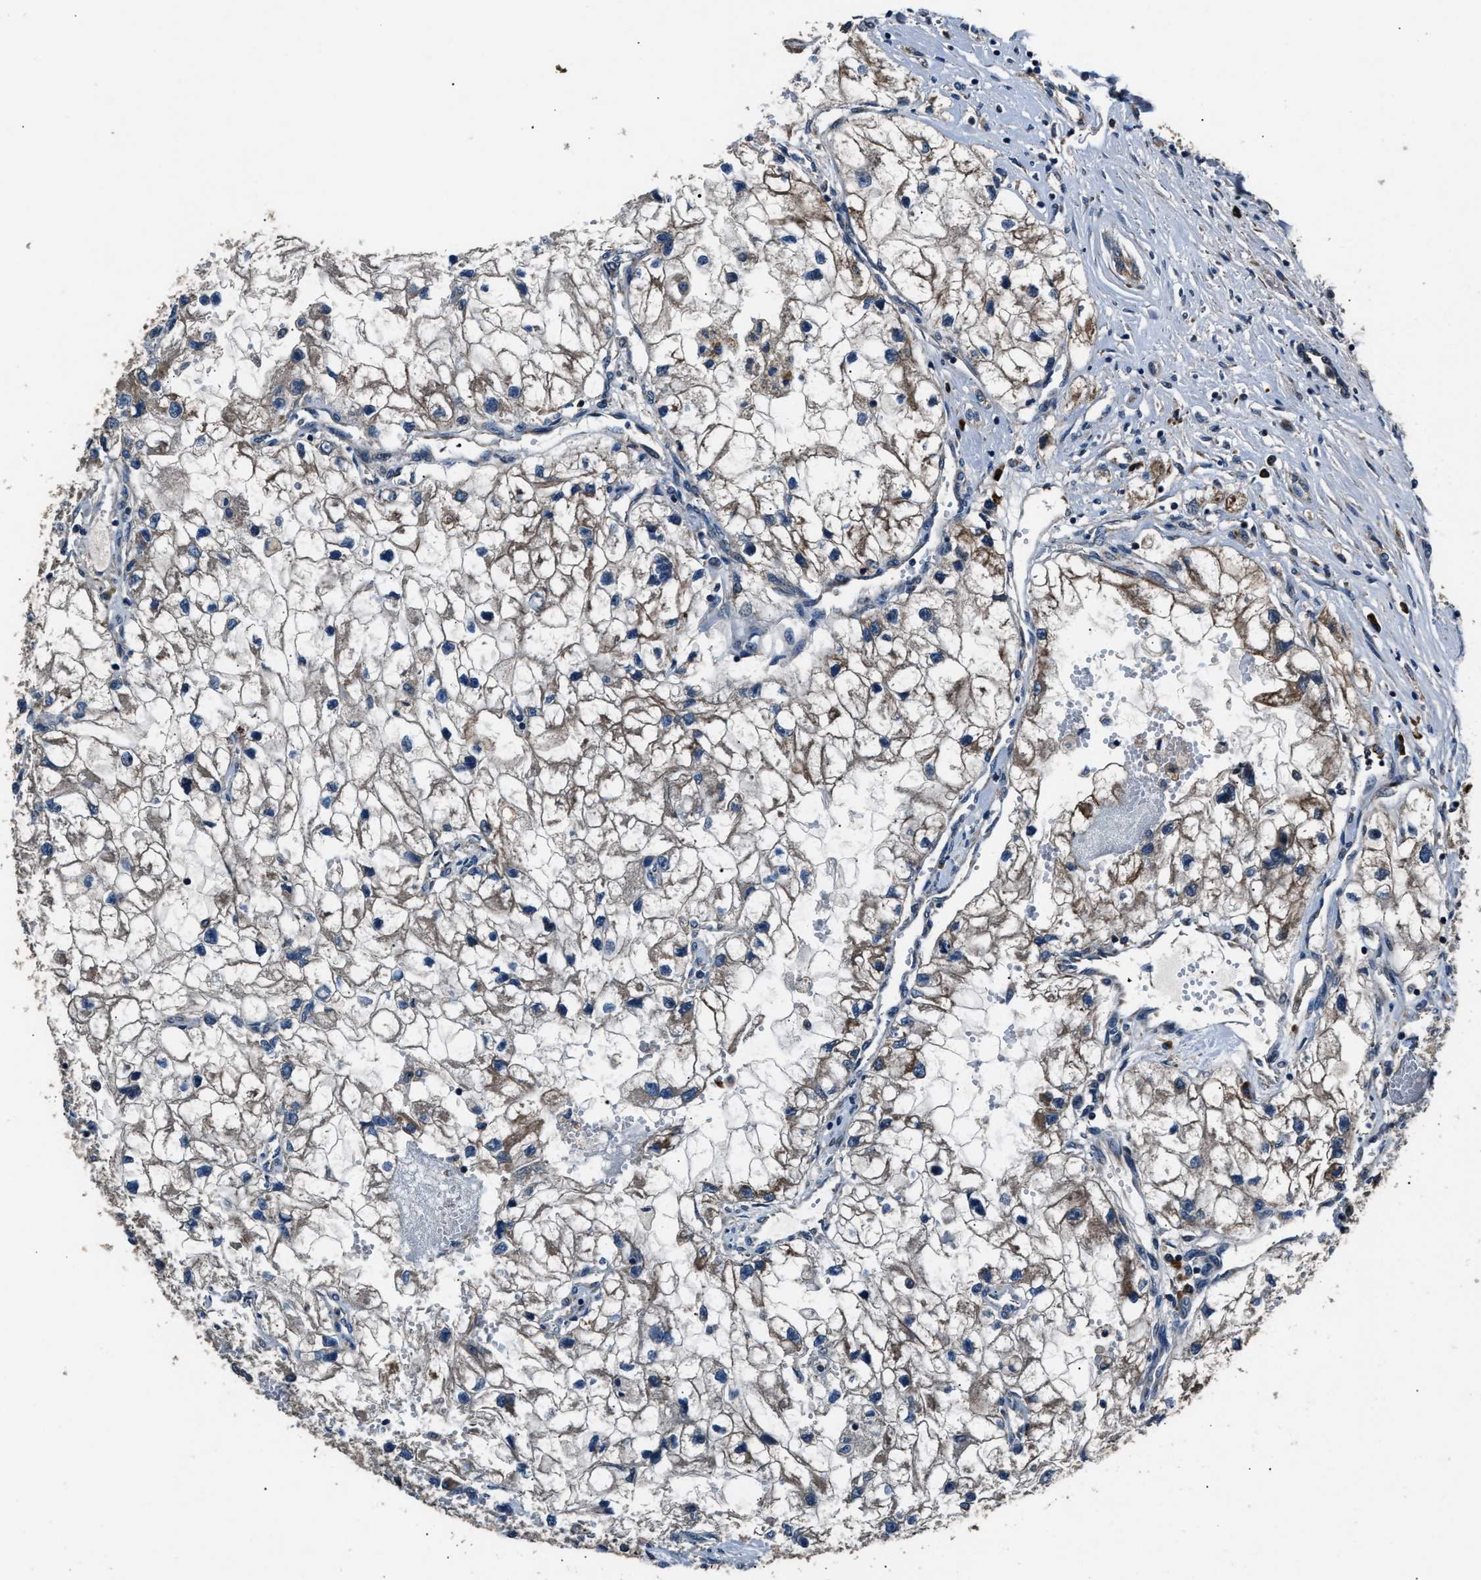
{"staining": {"intensity": "moderate", "quantity": ">75%", "location": "cytoplasmic/membranous"}, "tissue": "renal cancer", "cell_type": "Tumor cells", "image_type": "cancer", "snomed": [{"axis": "morphology", "description": "Adenocarcinoma, NOS"}, {"axis": "topography", "description": "Kidney"}], "caption": "Brown immunohistochemical staining in adenocarcinoma (renal) displays moderate cytoplasmic/membranous staining in about >75% of tumor cells.", "gene": "IMPDH2", "patient": {"sex": "female", "age": 70}}